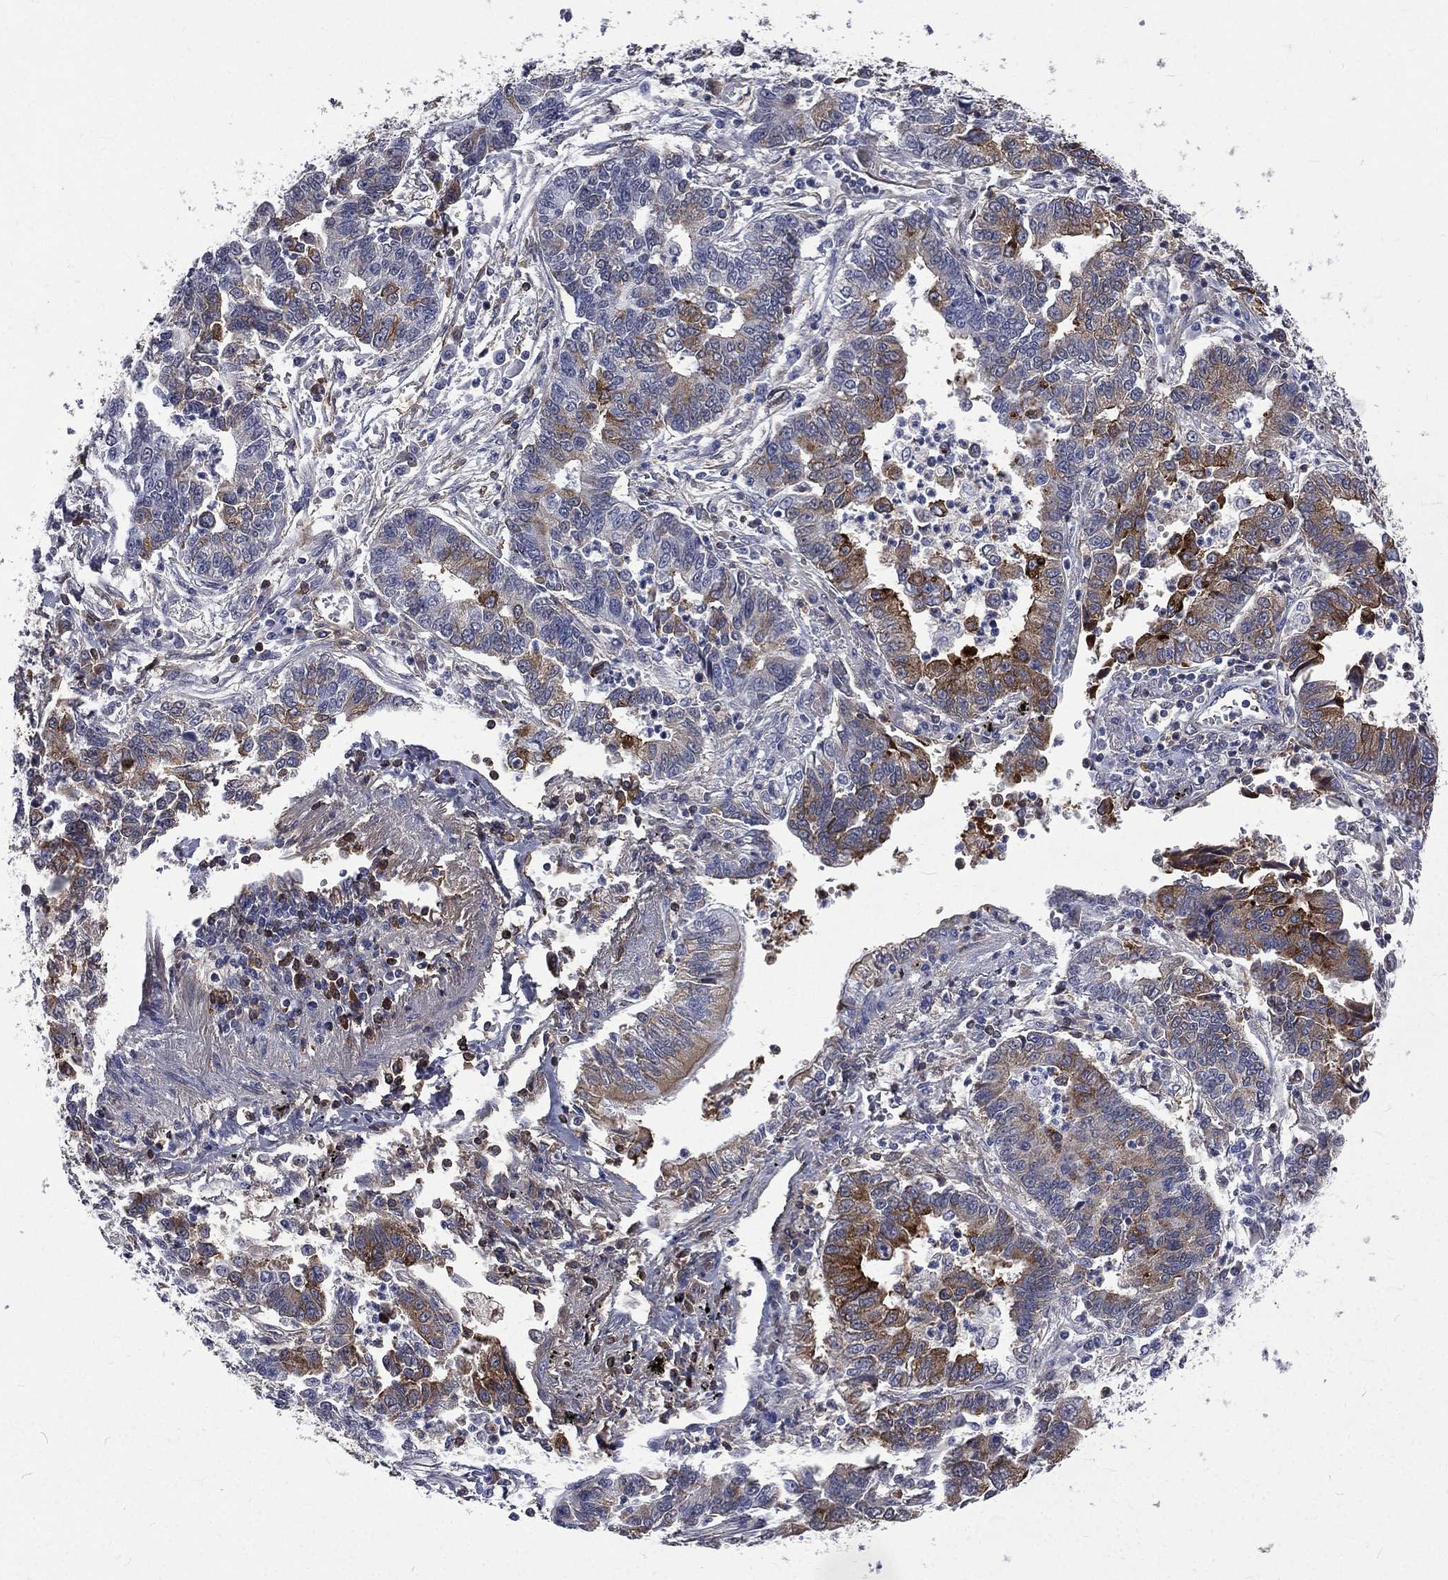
{"staining": {"intensity": "strong", "quantity": "<25%", "location": "cytoplasmic/membranous"}, "tissue": "lung cancer", "cell_type": "Tumor cells", "image_type": "cancer", "snomed": [{"axis": "morphology", "description": "Adenocarcinoma, NOS"}, {"axis": "topography", "description": "Lung"}], "caption": "Protein analysis of adenocarcinoma (lung) tissue exhibits strong cytoplasmic/membranous positivity in approximately <25% of tumor cells.", "gene": "FGG", "patient": {"sex": "female", "age": 57}}